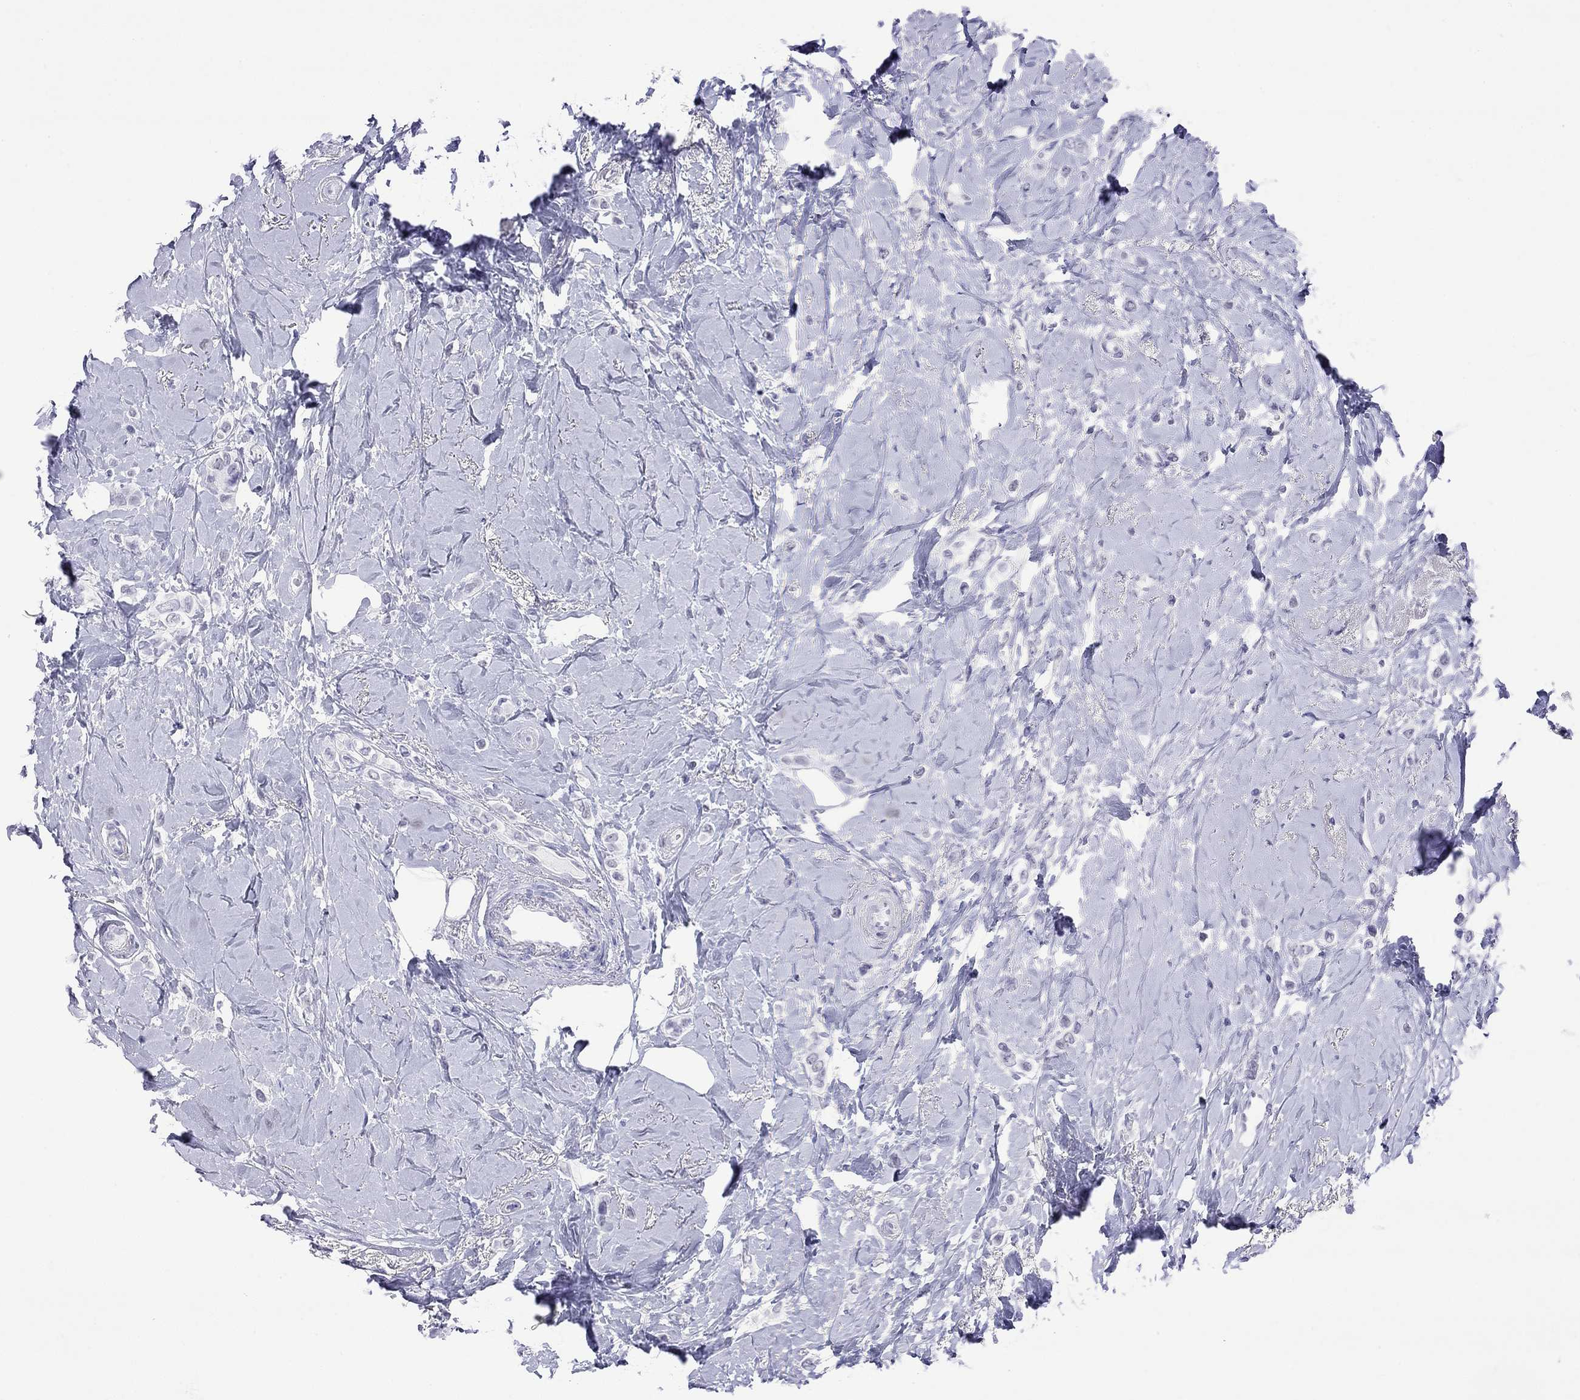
{"staining": {"intensity": "negative", "quantity": "none", "location": "none"}, "tissue": "breast cancer", "cell_type": "Tumor cells", "image_type": "cancer", "snomed": [{"axis": "morphology", "description": "Lobular carcinoma"}, {"axis": "topography", "description": "Breast"}], "caption": "Protein analysis of breast lobular carcinoma shows no significant positivity in tumor cells.", "gene": "SLC30A8", "patient": {"sex": "female", "age": 66}}